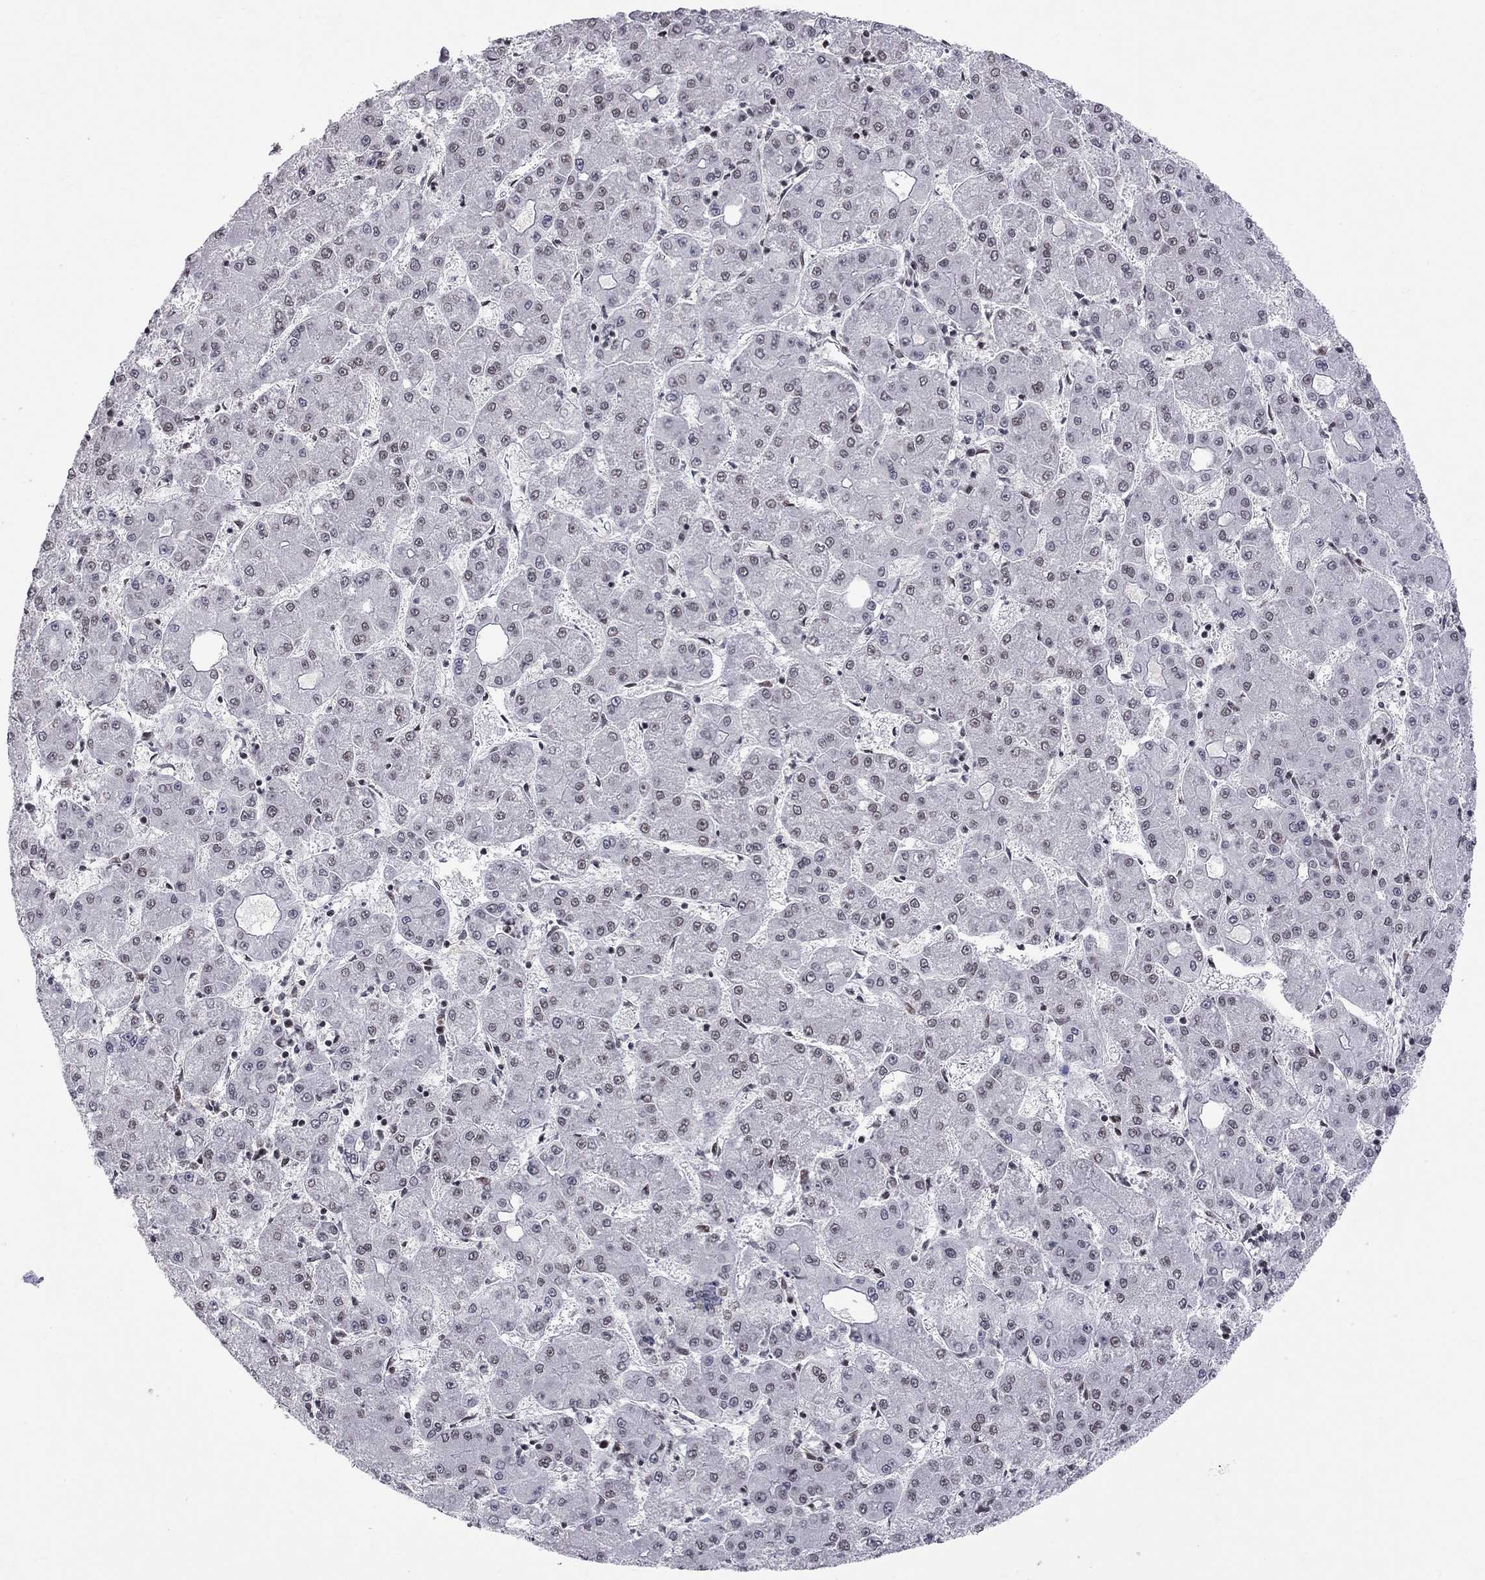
{"staining": {"intensity": "negative", "quantity": "none", "location": "none"}, "tissue": "liver cancer", "cell_type": "Tumor cells", "image_type": "cancer", "snomed": [{"axis": "morphology", "description": "Carcinoma, Hepatocellular, NOS"}, {"axis": "topography", "description": "Liver"}], "caption": "Hepatocellular carcinoma (liver) stained for a protein using immunohistochemistry reveals no staining tumor cells.", "gene": "MTNR1B", "patient": {"sex": "male", "age": 73}}